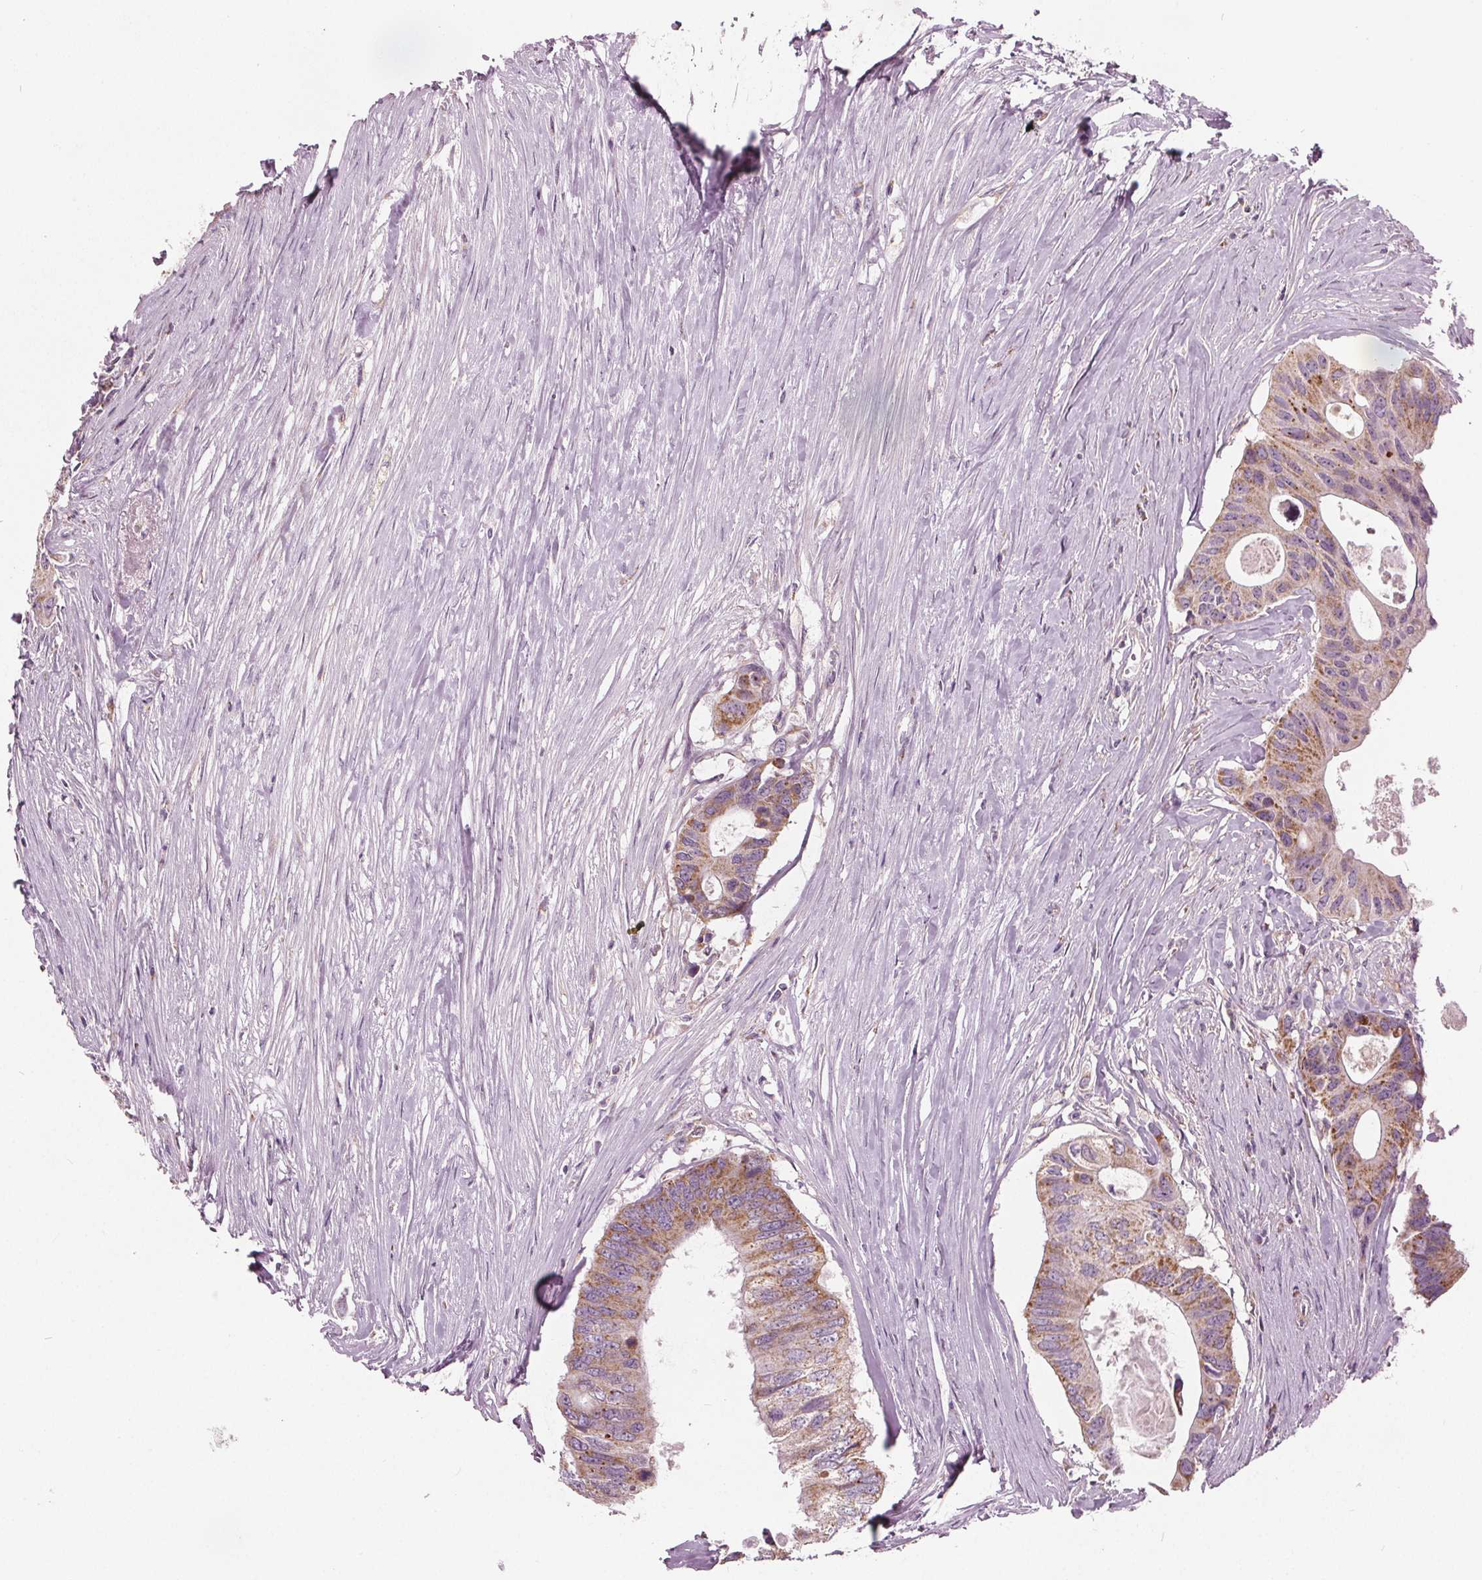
{"staining": {"intensity": "moderate", "quantity": ">75%", "location": "cytoplasmic/membranous"}, "tissue": "colorectal cancer", "cell_type": "Tumor cells", "image_type": "cancer", "snomed": [{"axis": "morphology", "description": "Adenocarcinoma, NOS"}, {"axis": "topography", "description": "Colon"}], "caption": "Colorectal adenocarcinoma stained with IHC demonstrates moderate cytoplasmic/membranous expression in approximately >75% of tumor cells. The protein is stained brown, and the nuclei are stained in blue (DAB IHC with brightfield microscopy, high magnification).", "gene": "ECI2", "patient": {"sex": "male", "age": 71}}